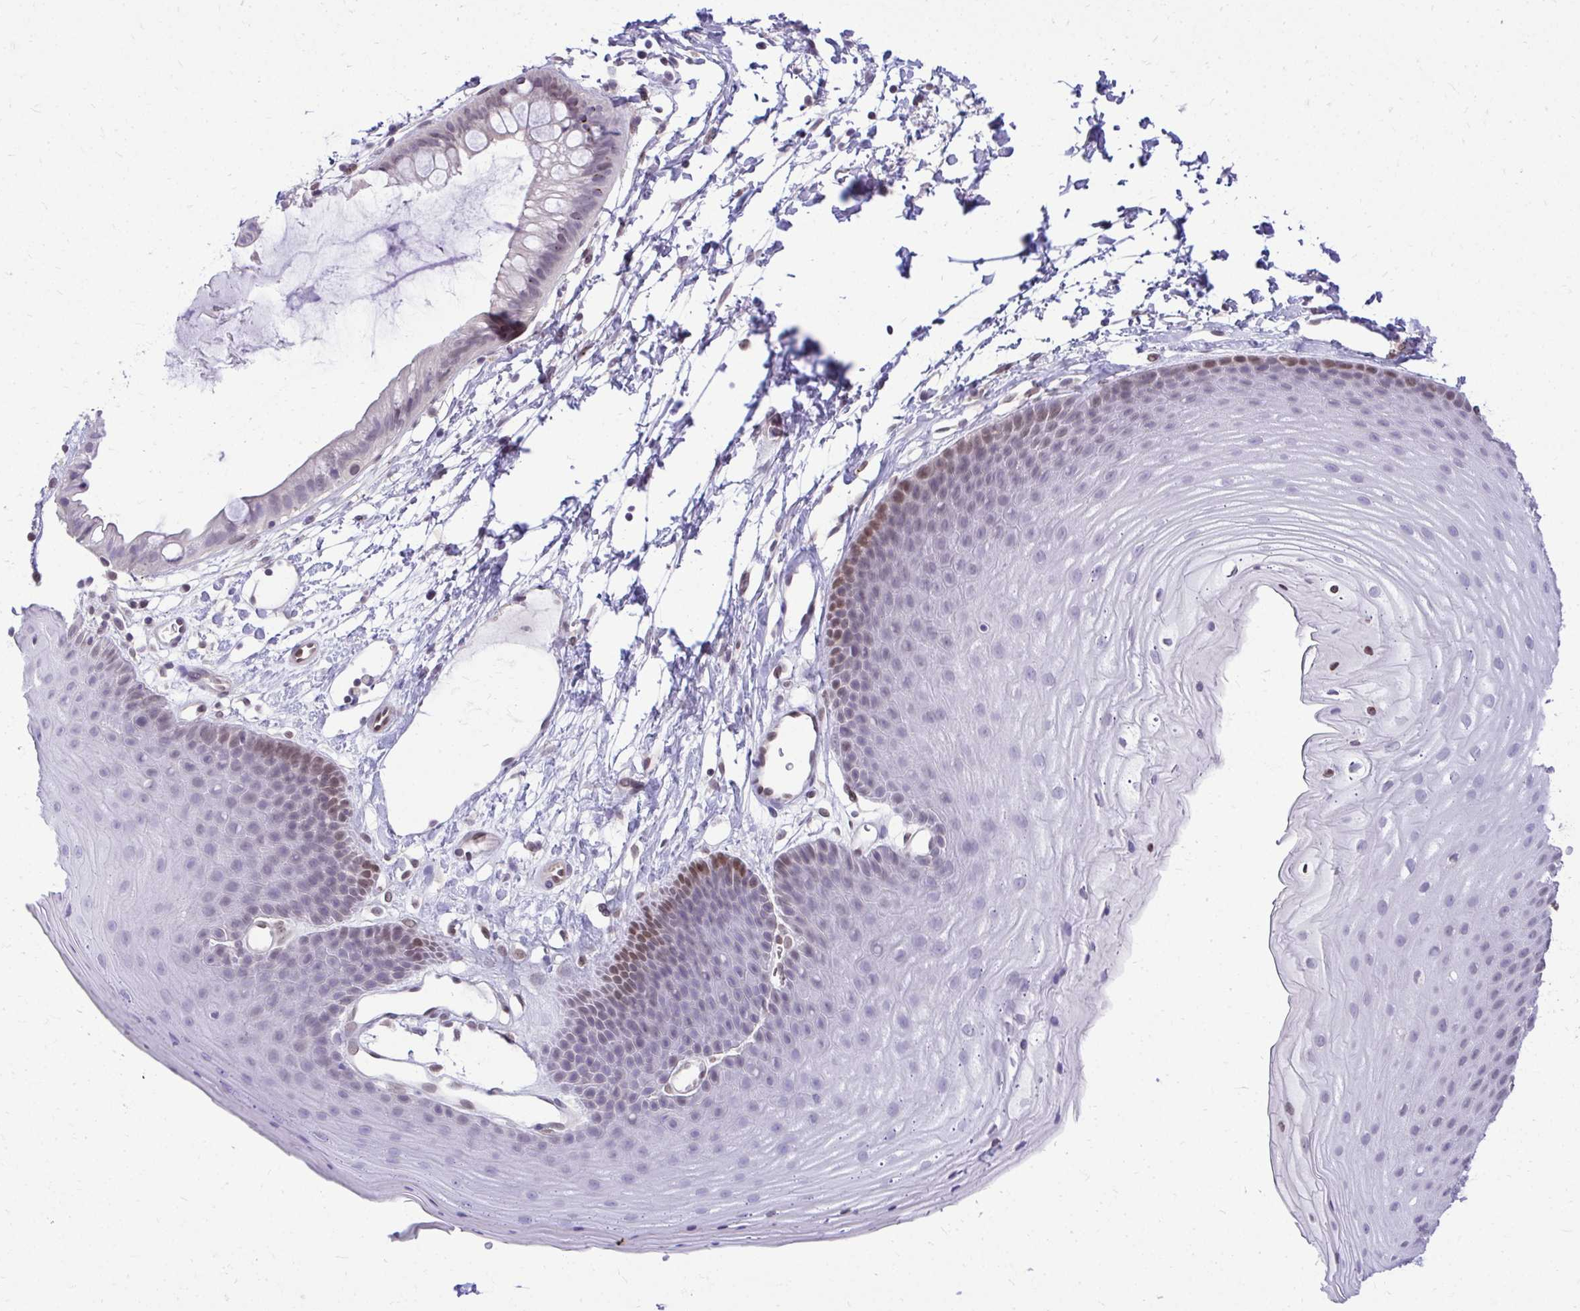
{"staining": {"intensity": "moderate", "quantity": "<25%", "location": "nuclear"}, "tissue": "skin", "cell_type": "Epidermal cells", "image_type": "normal", "snomed": [{"axis": "morphology", "description": "Normal tissue, NOS"}, {"axis": "topography", "description": "Anal"}], "caption": "Moderate nuclear protein positivity is present in about <25% of epidermal cells in skin. (brown staining indicates protein expression, while blue staining denotes nuclei).", "gene": "BANF1", "patient": {"sex": "male", "age": 53}}